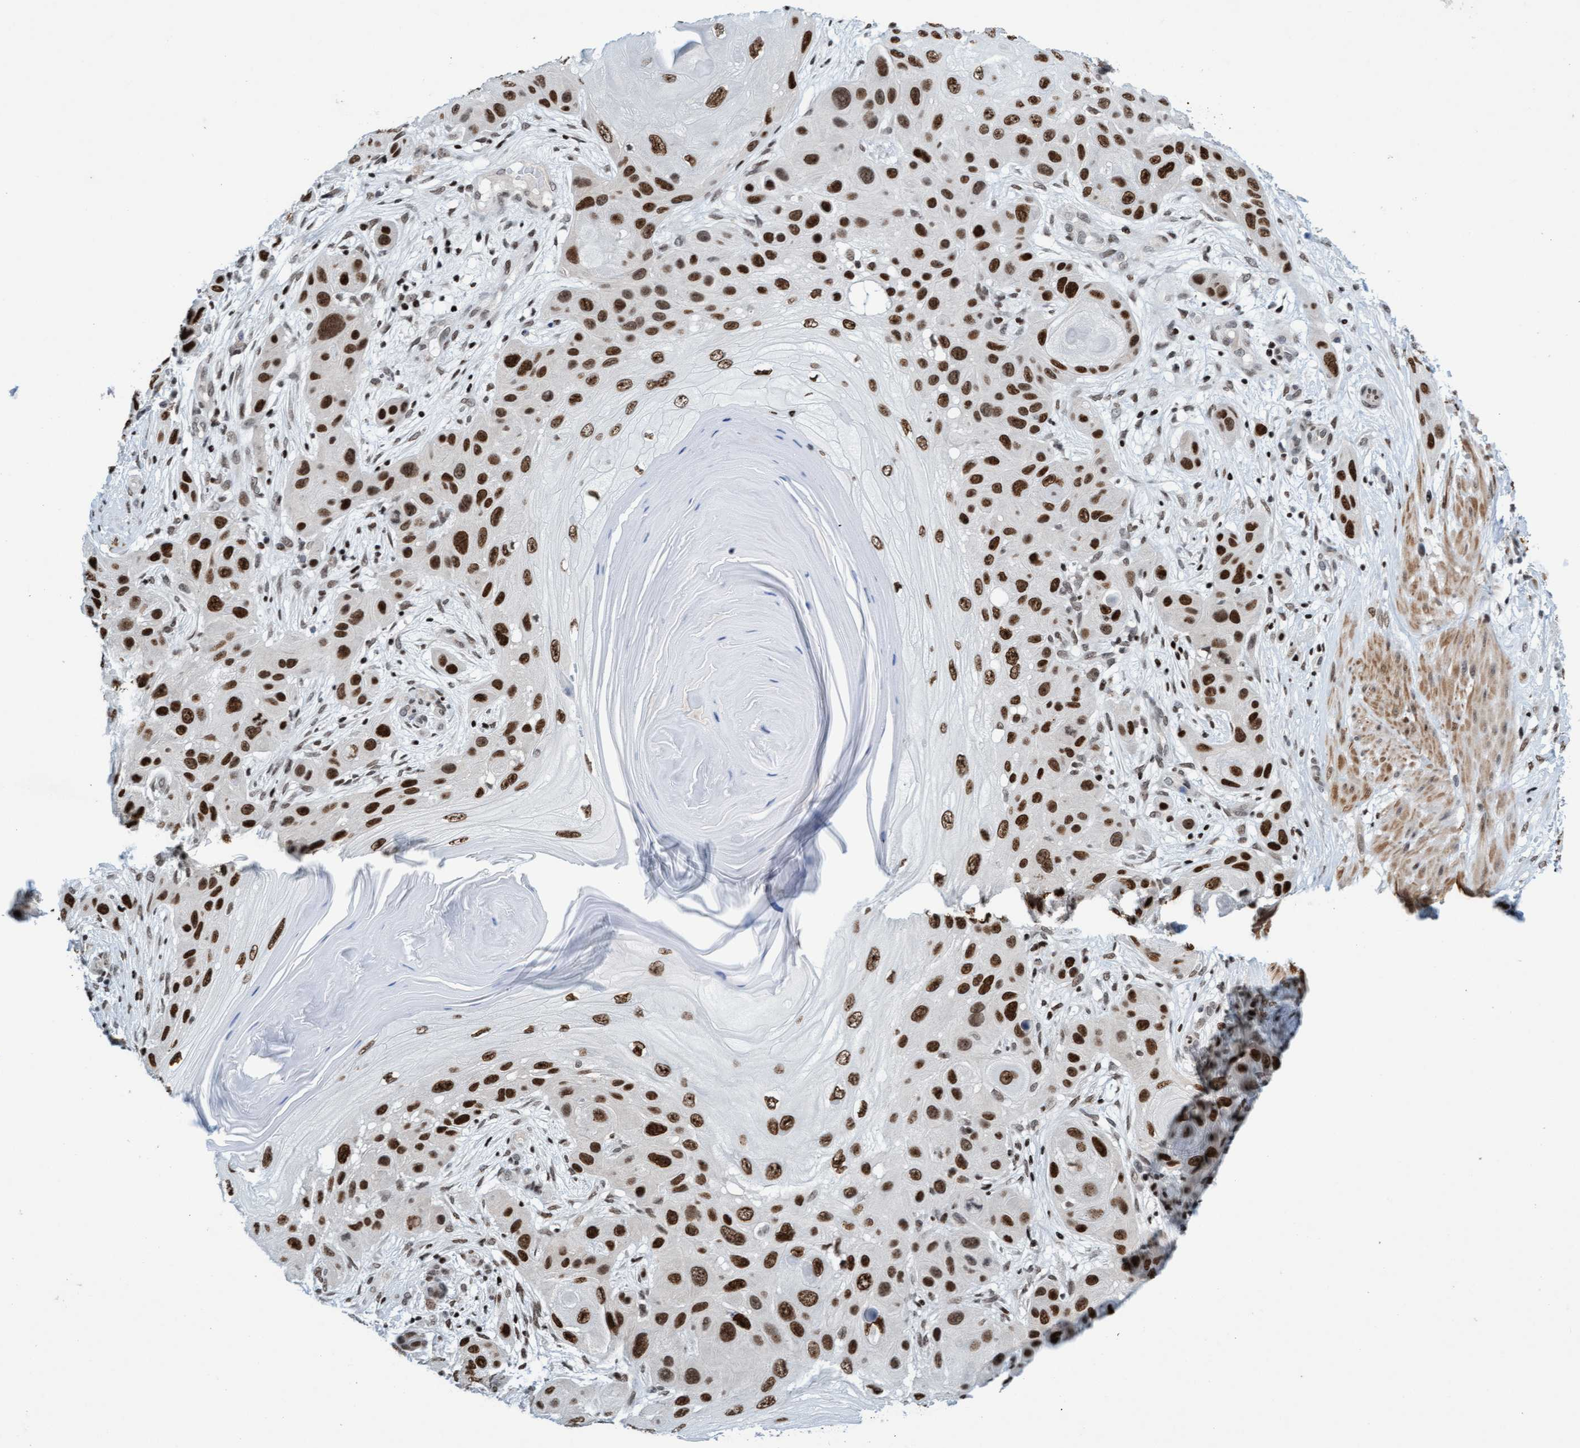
{"staining": {"intensity": "strong", "quantity": ">75%", "location": "nuclear"}, "tissue": "skin cancer", "cell_type": "Tumor cells", "image_type": "cancer", "snomed": [{"axis": "morphology", "description": "Squamous cell carcinoma, NOS"}, {"axis": "topography", "description": "Skin"}], "caption": "Human skin cancer stained with a protein marker displays strong staining in tumor cells.", "gene": "GLRX2", "patient": {"sex": "female", "age": 96}}